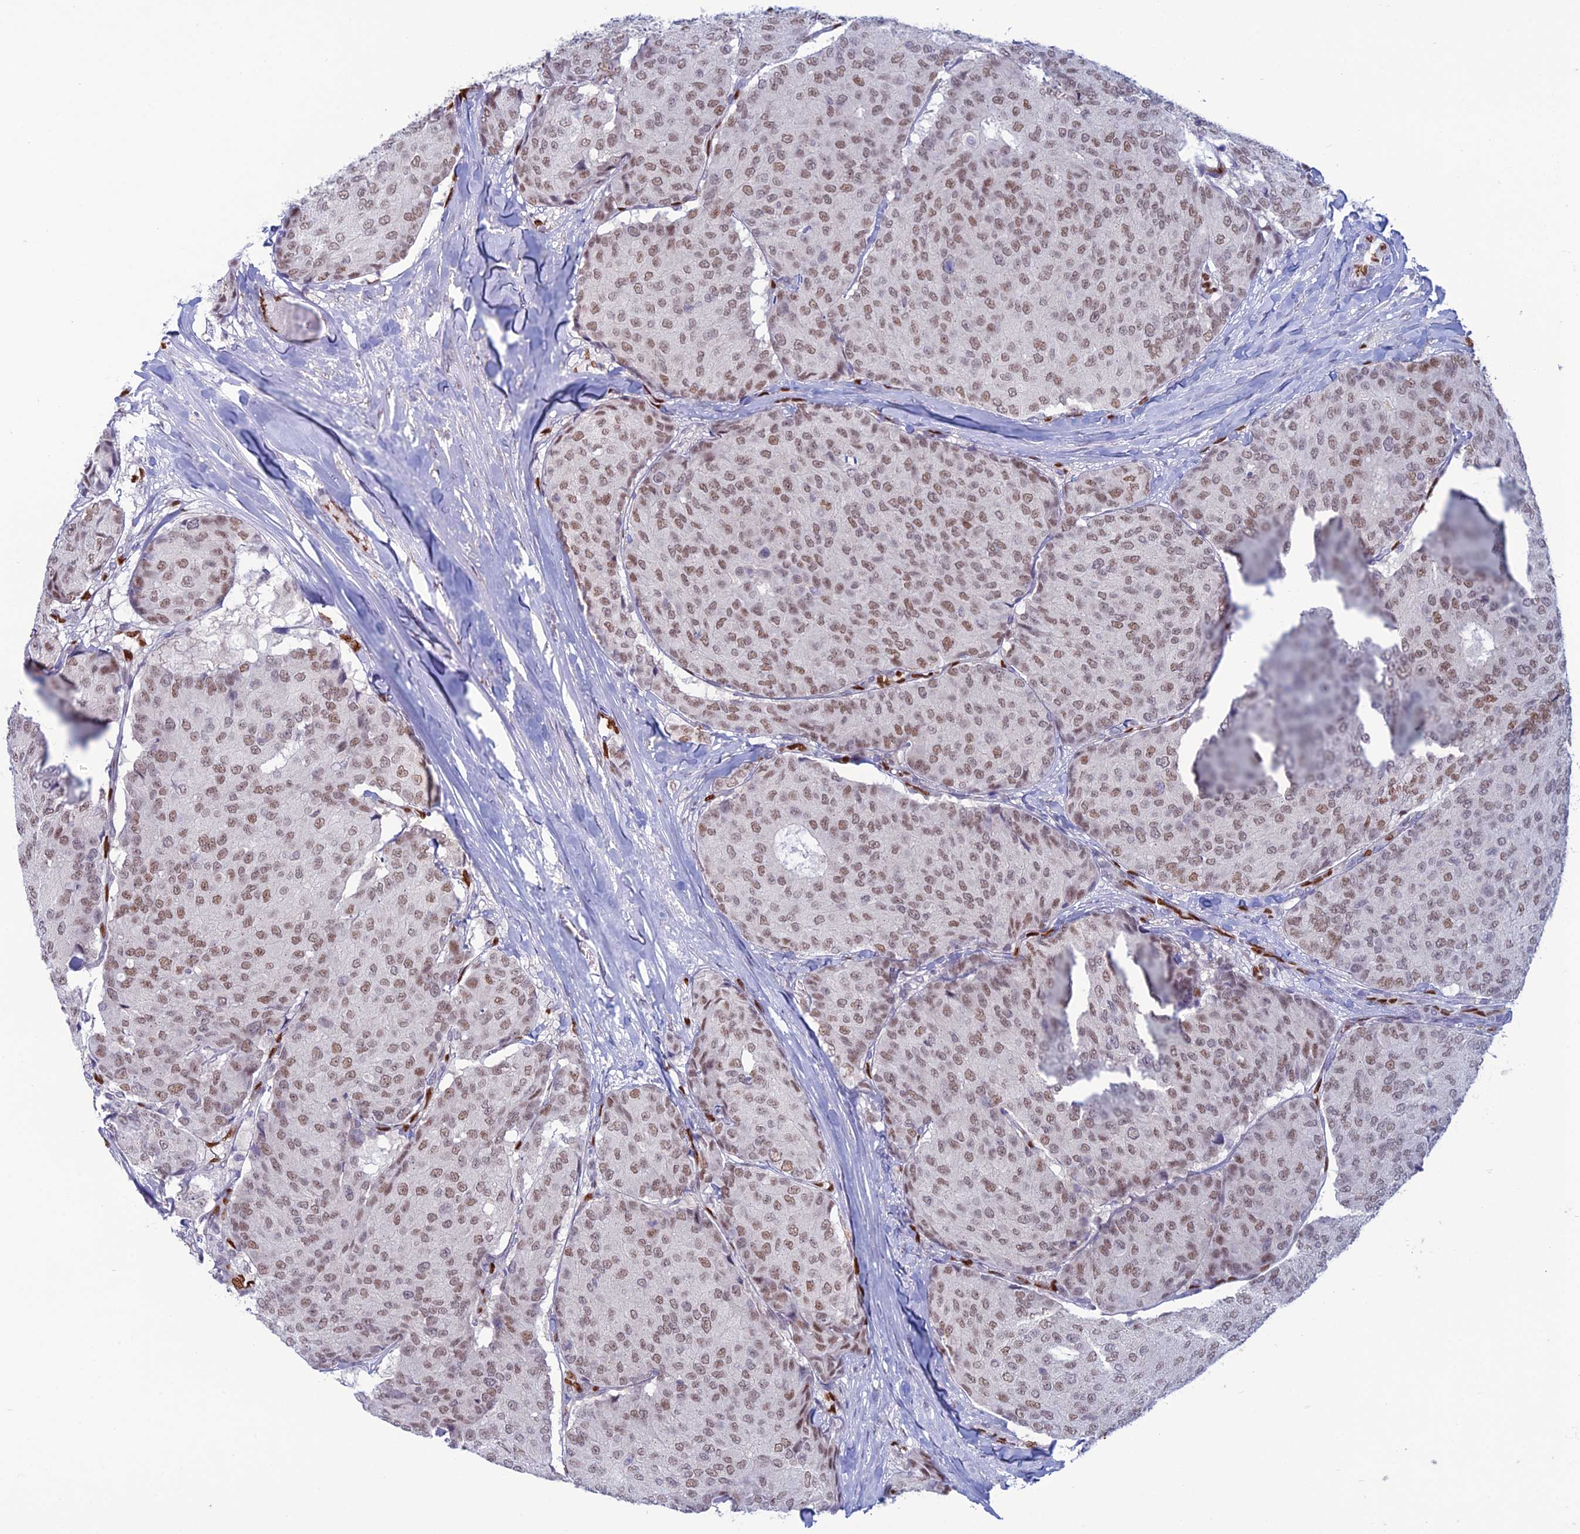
{"staining": {"intensity": "moderate", "quantity": ">75%", "location": "nuclear"}, "tissue": "breast cancer", "cell_type": "Tumor cells", "image_type": "cancer", "snomed": [{"axis": "morphology", "description": "Duct carcinoma"}, {"axis": "topography", "description": "Breast"}], "caption": "Protein staining of breast cancer (infiltrating ductal carcinoma) tissue reveals moderate nuclear staining in approximately >75% of tumor cells.", "gene": "NOL4L", "patient": {"sex": "female", "age": 75}}